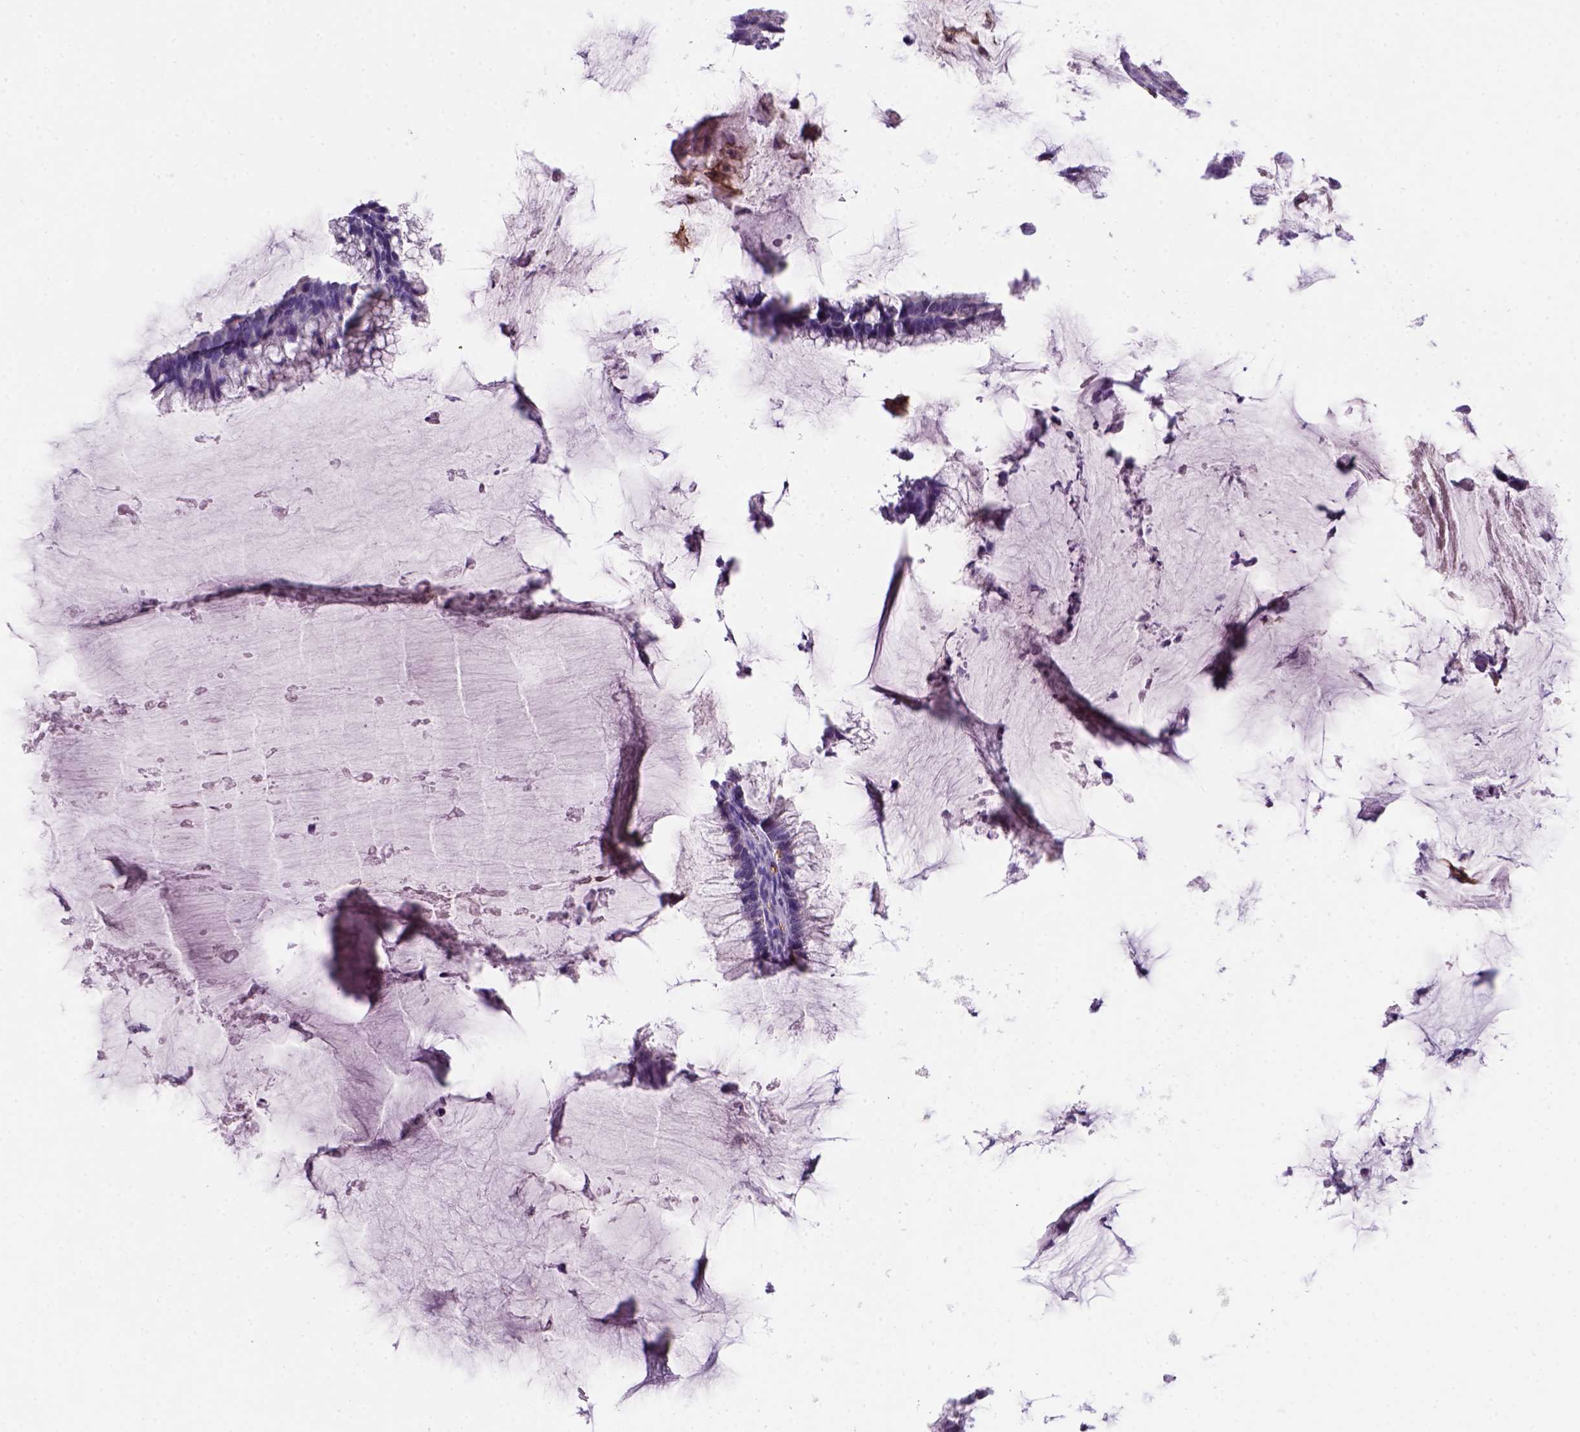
{"staining": {"intensity": "negative", "quantity": "none", "location": "none"}, "tissue": "ovarian cancer", "cell_type": "Tumor cells", "image_type": "cancer", "snomed": [{"axis": "morphology", "description": "Cystadenocarcinoma, mucinous, NOS"}, {"axis": "topography", "description": "Ovary"}], "caption": "High power microscopy photomicrograph of an immunohistochemistry (IHC) micrograph of mucinous cystadenocarcinoma (ovarian), revealing no significant staining in tumor cells. The staining is performed using DAB (3,3'-diaminobenzidine) brown chromogen with nuclei counter-stained in using hematoxylin.", "gene": "CD14", "patient": {"sex": "female", "age": 38}}